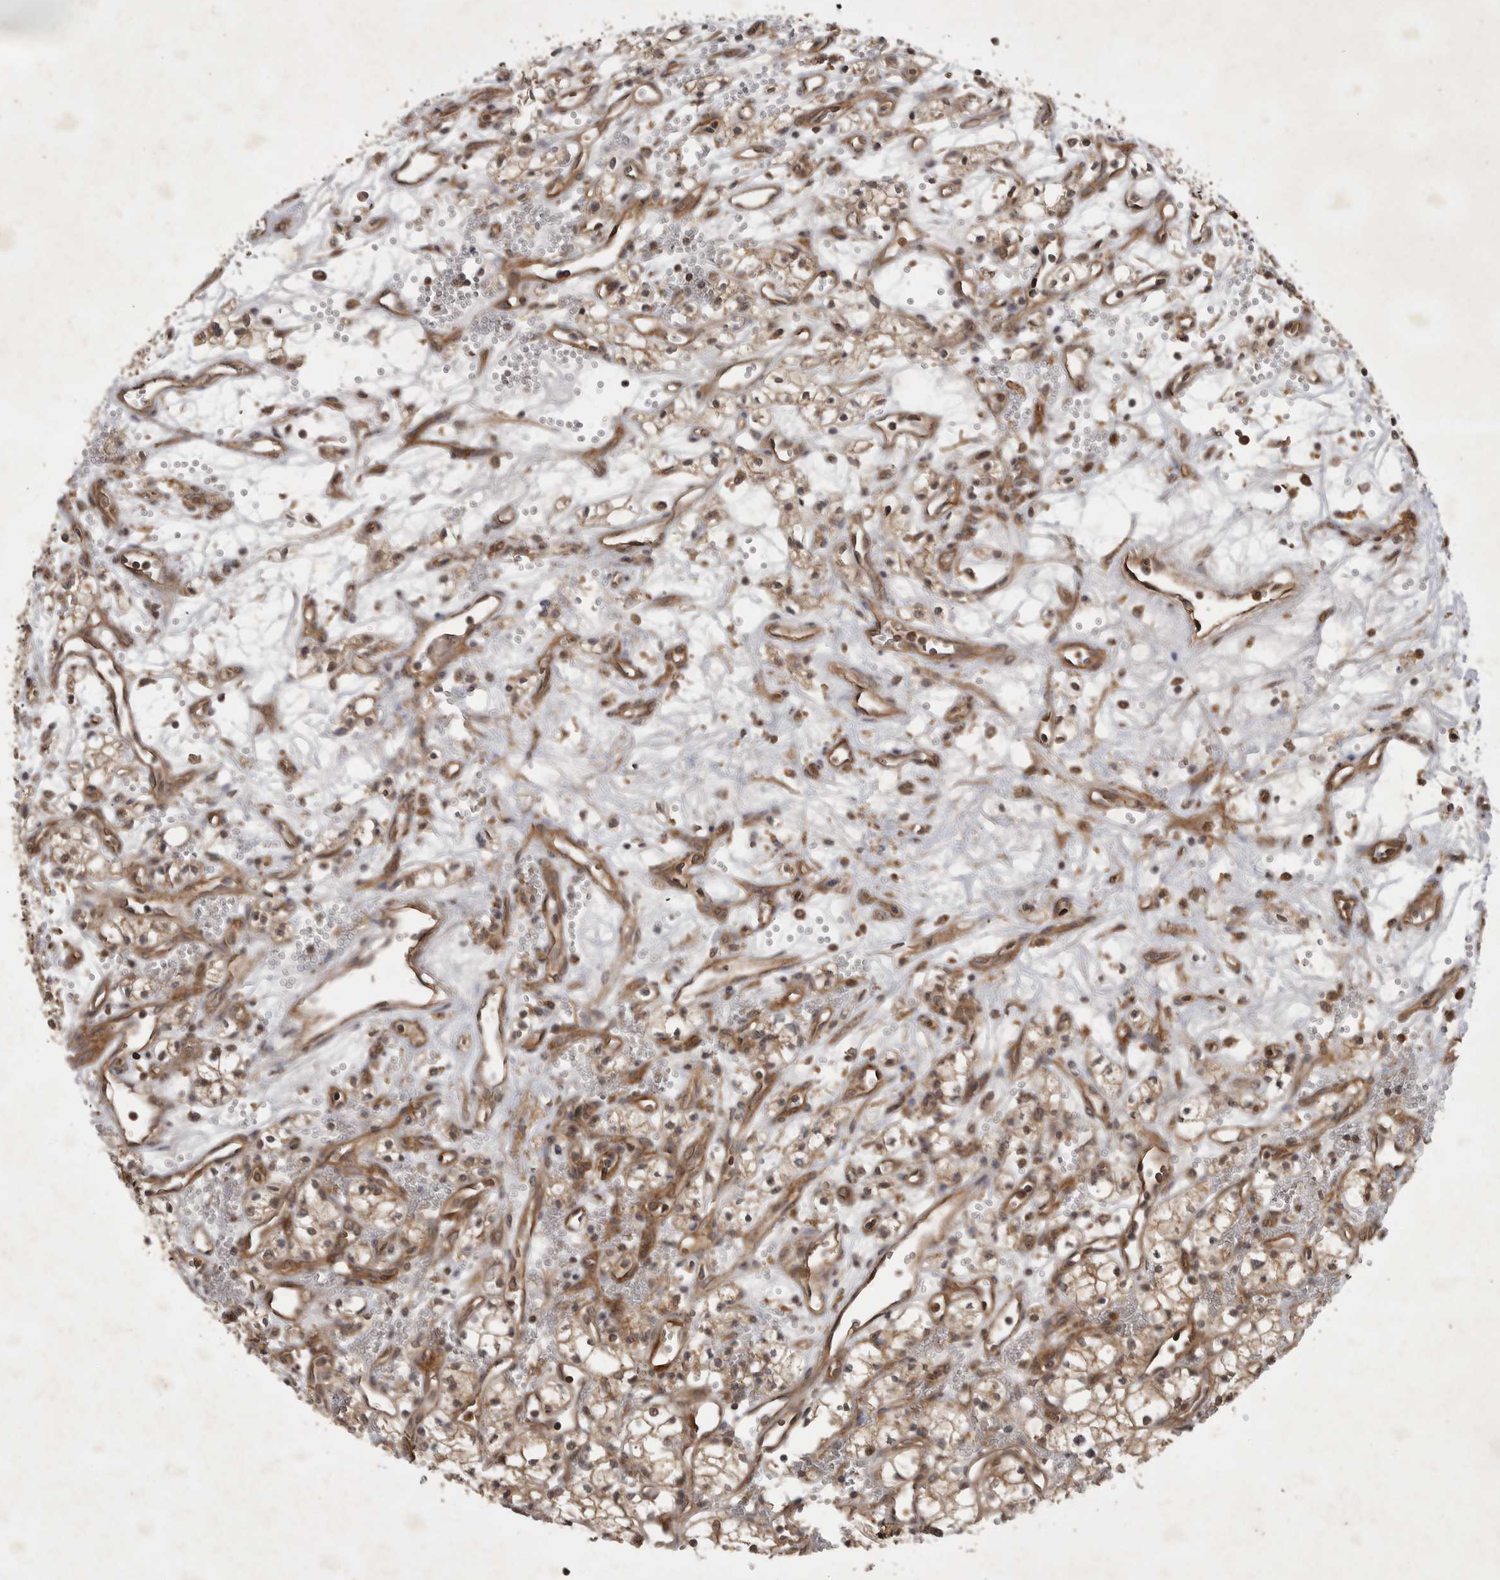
{"staining": {"intensity": "moderate", "quantity": ">75%", "location": "cytoplasmic/membranous"}, "tissue": "renal cancer", "cell_type": "Tumor cells", "image_type": "cancer", "snomed": [{"axis": "morphology", "description": "Adenocarcinoma, NOS"}, {"axis": "topography", "description": "Kidney"}], "caption": "Tumor cells display medium levels of moderate cytoplasmic/membranous expression in about >75% of cells in human renal cancer. (DAB (3,3'-diaminobenzidine) IHC with brightfield microscopy, high magnification).", "gene": "ZNF232", "patient": {"sex": "male", "age": 59}}